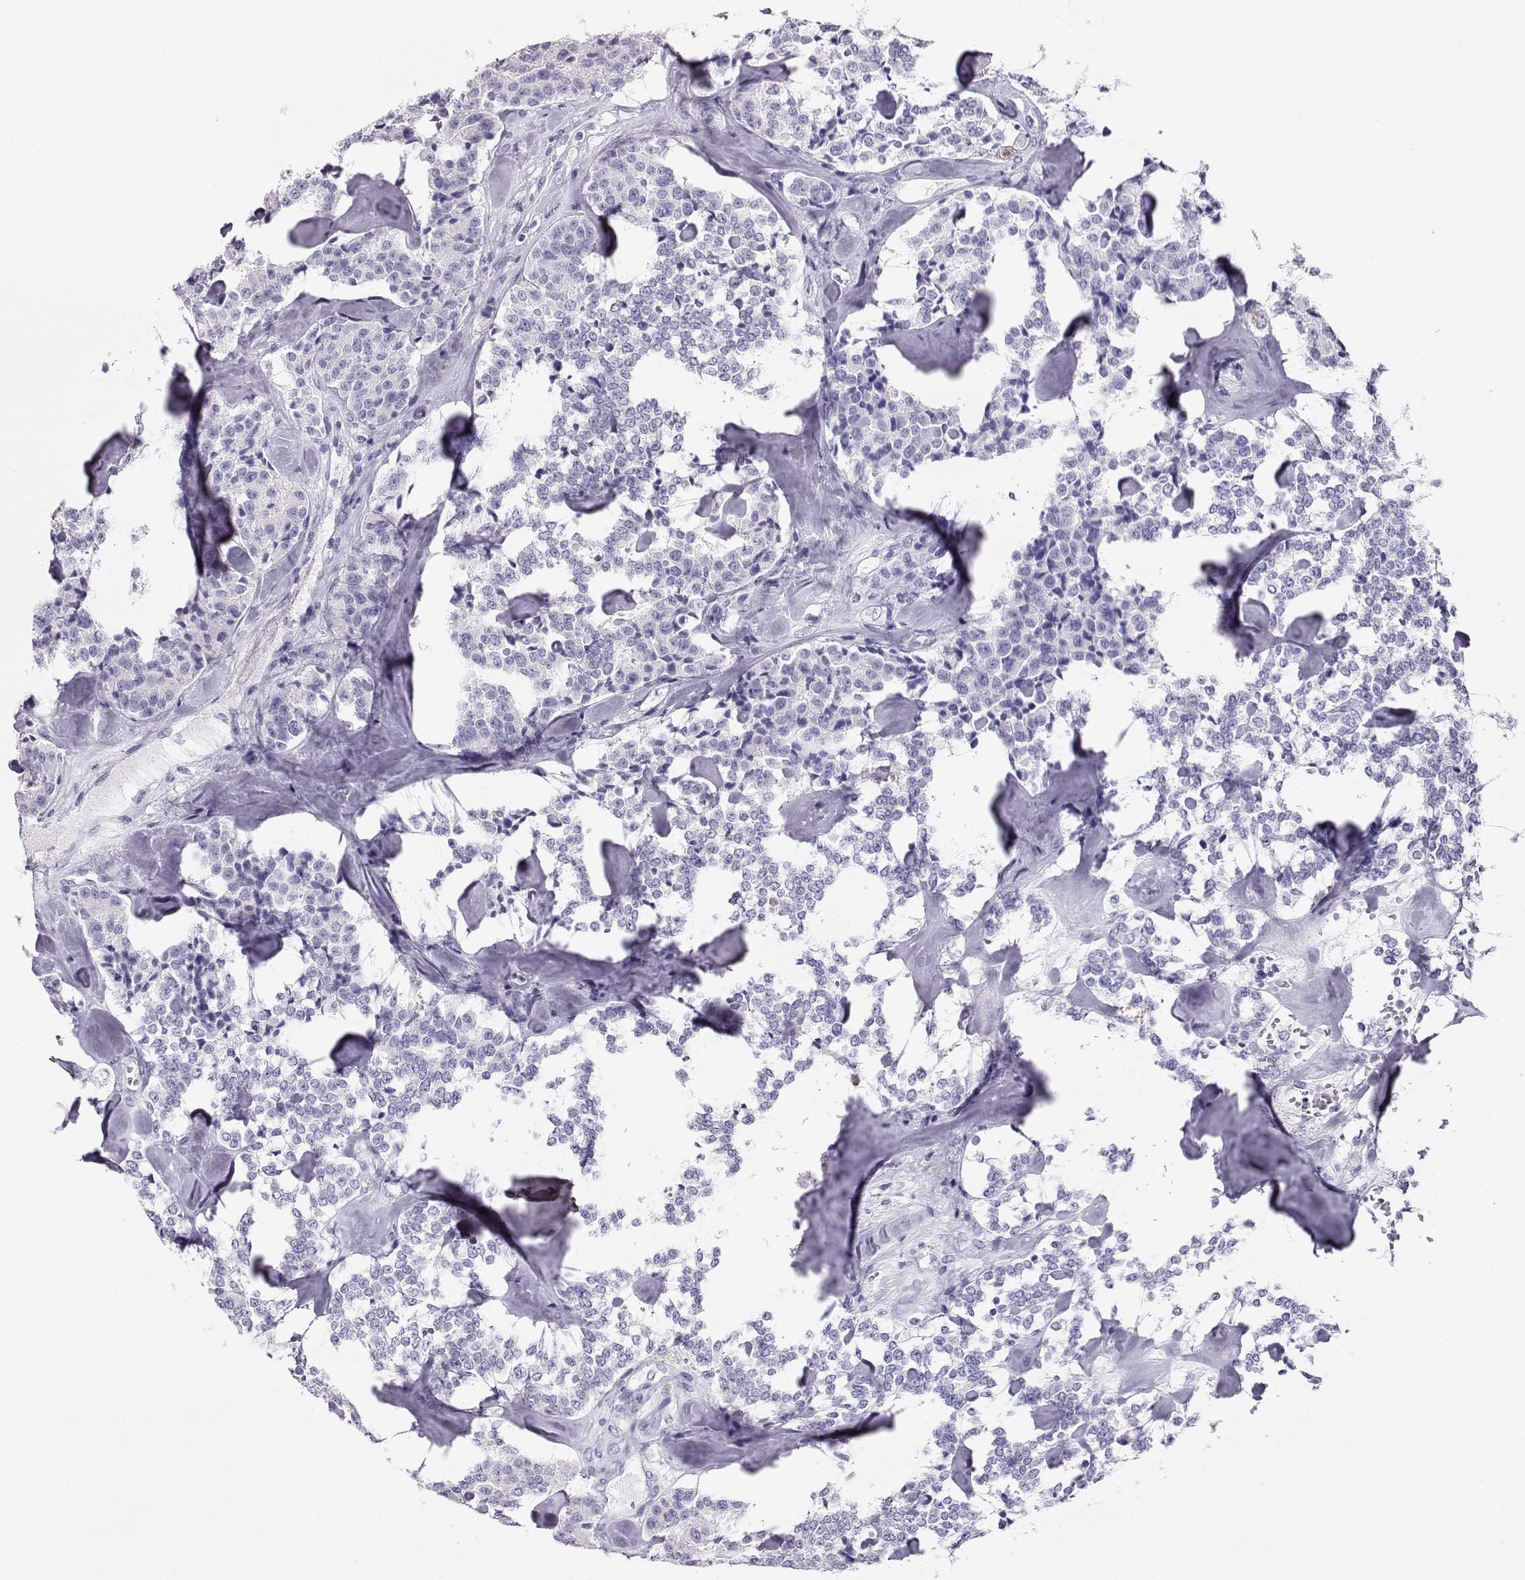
{"staining": {"intensity": "negative", "quantity": "none", "location": "none"}, "tissue": "carcinoid", "cell_type": "Tumor cells", "image_type": "cancer", "snomed": [{"axis": "morphology", "description": "Carcinoid, malignant, NOS"}, {"axis": "topography", "description": "Pancreas"}], "caption": "Malignant carcinoid stained for a protein using immunohistochemistry (IHC) demonstrates no staining tumor cells.", "gene": "CRX", "patient": {"sex": "male", "age": 41}}